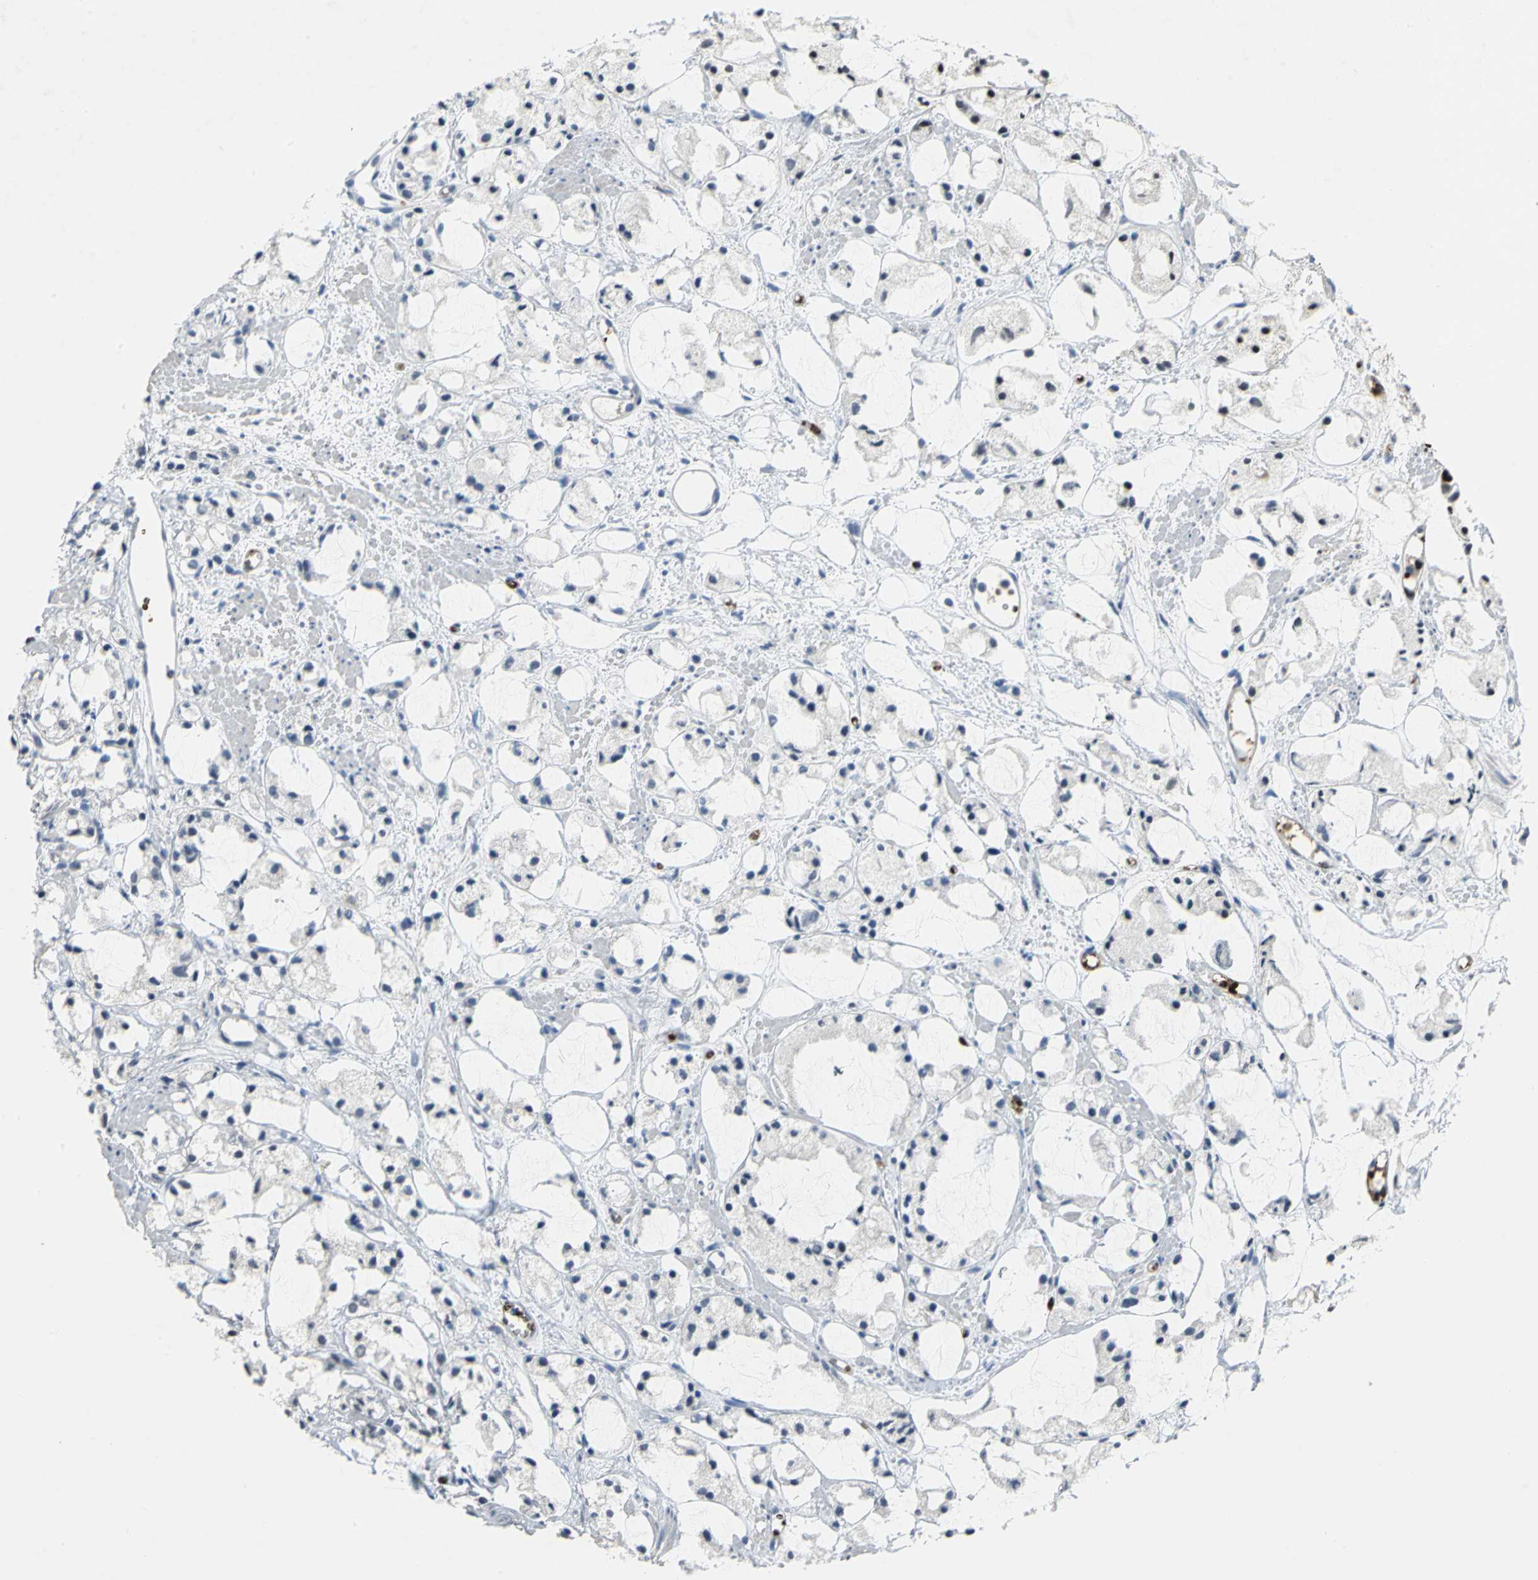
{"staining": {"intensity": "weak", "quantity": "25%-75%", "location": "nuclear"}, "tissue": "prostate cancer", "cell_type": "Tumor cells", "image_type": "cancer", "snomed": [{"axis": "morphology", "description": "Adenocarcinoma, High grade"}, {"axis": "topography", "description": "Prostate"}], "caption": "About 25%-75% of tumor cells in human prostate adenocarcinoma (high-grade) reveal weak nuclear protein staining as visualized by brown immunohistochemical staining.", "gene": "GLI3", "patient": {"sex": "male", "age": 85}}